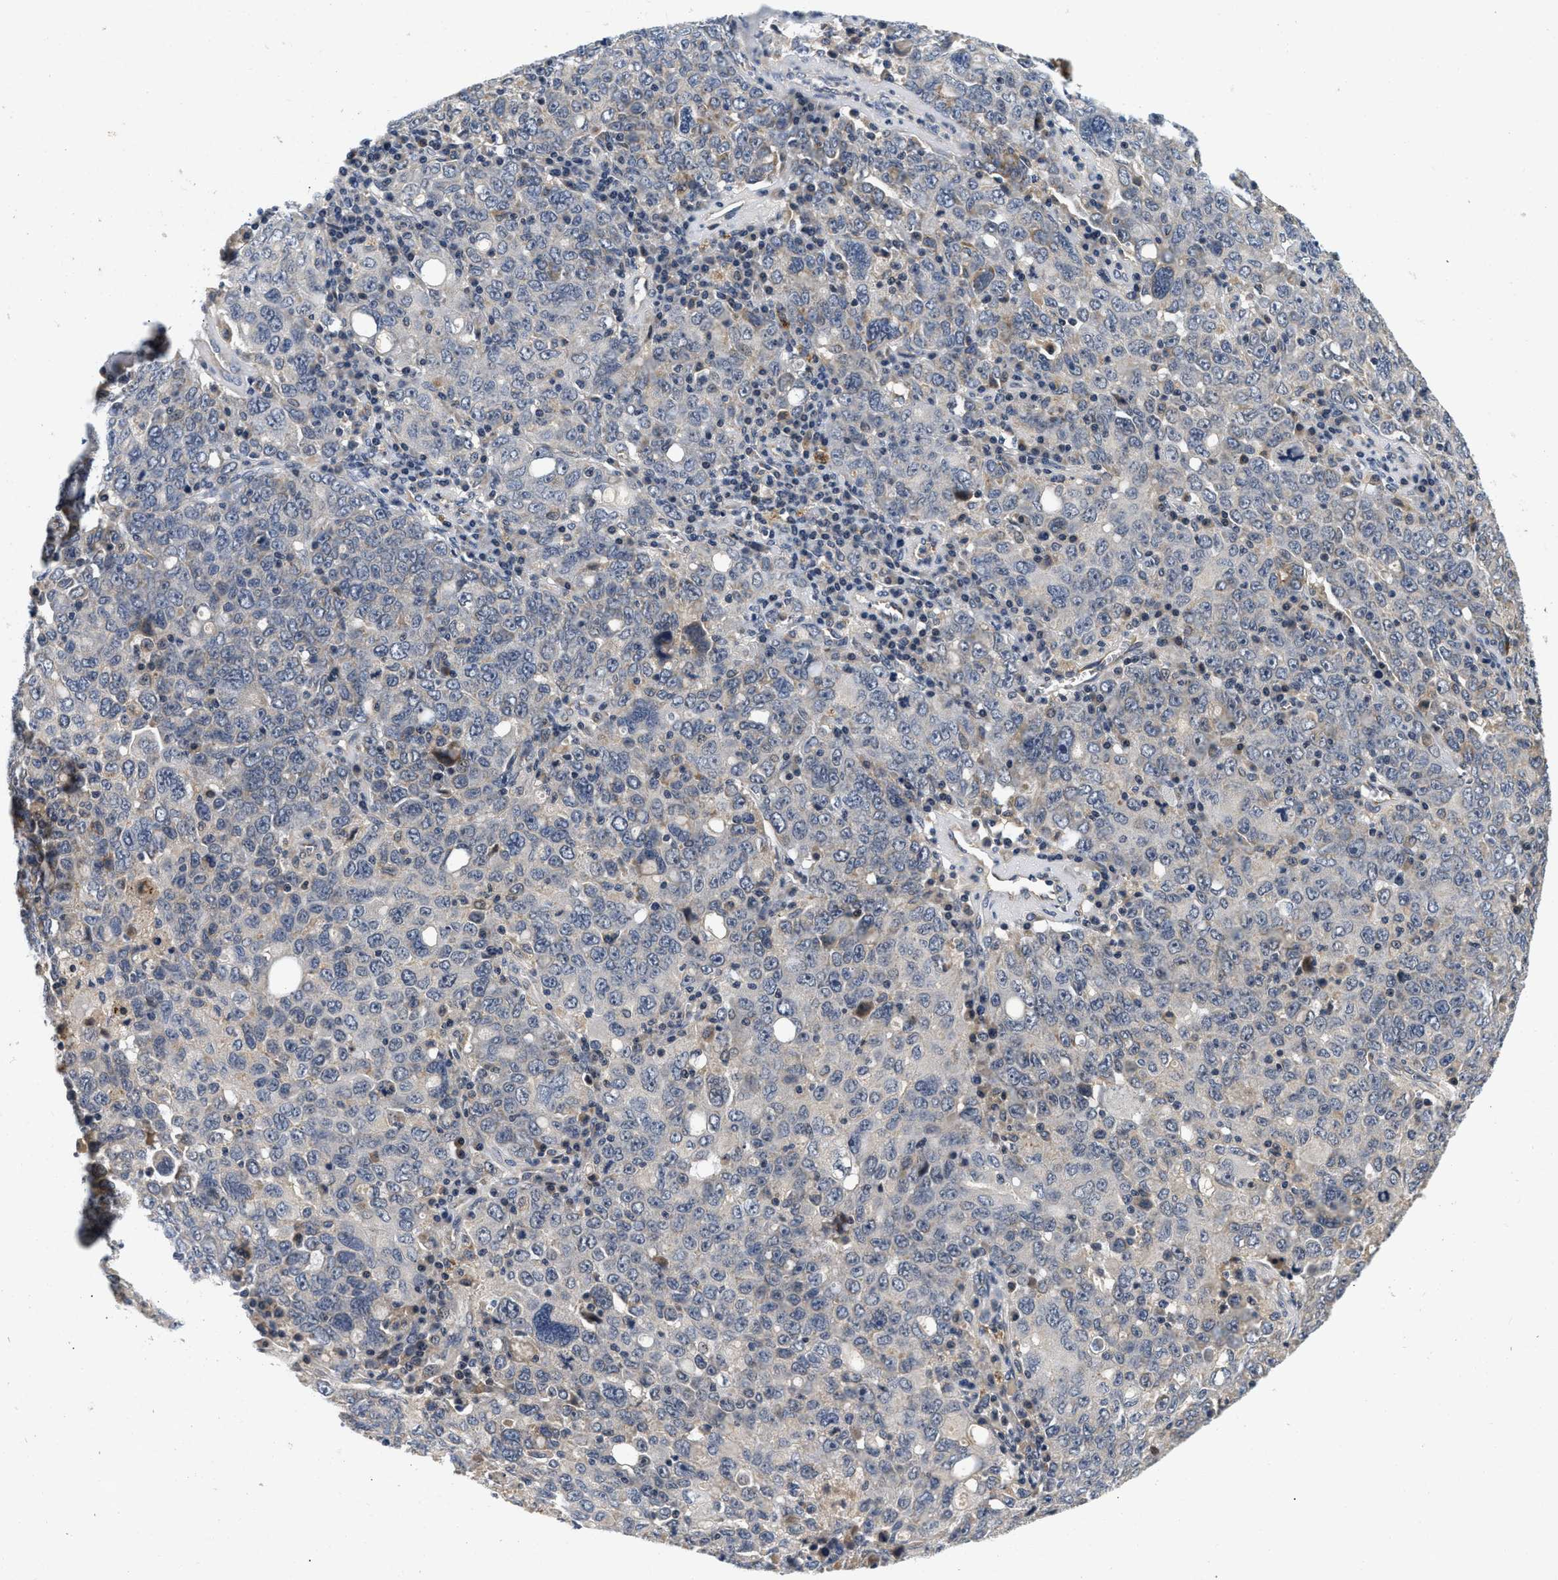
{"staining": {"intensity": "negative", "quantity": "none", "location": "none"}, "tissue": "ovarian cancer", "cell_type": "Tumor cells", "image_type": "cancer", "snomed": [{"axis": "morphology", "description": "Carcinoma, endometroid"}, {"axis": "topography", "description": "Ovary"}], "caption": "This is an immunohistochemistry image of ovarian endometroid carcinoma. There is no expression in tumor cells.", "gene": "PDP1", "patient": {"sex": "female", "age": 62}}